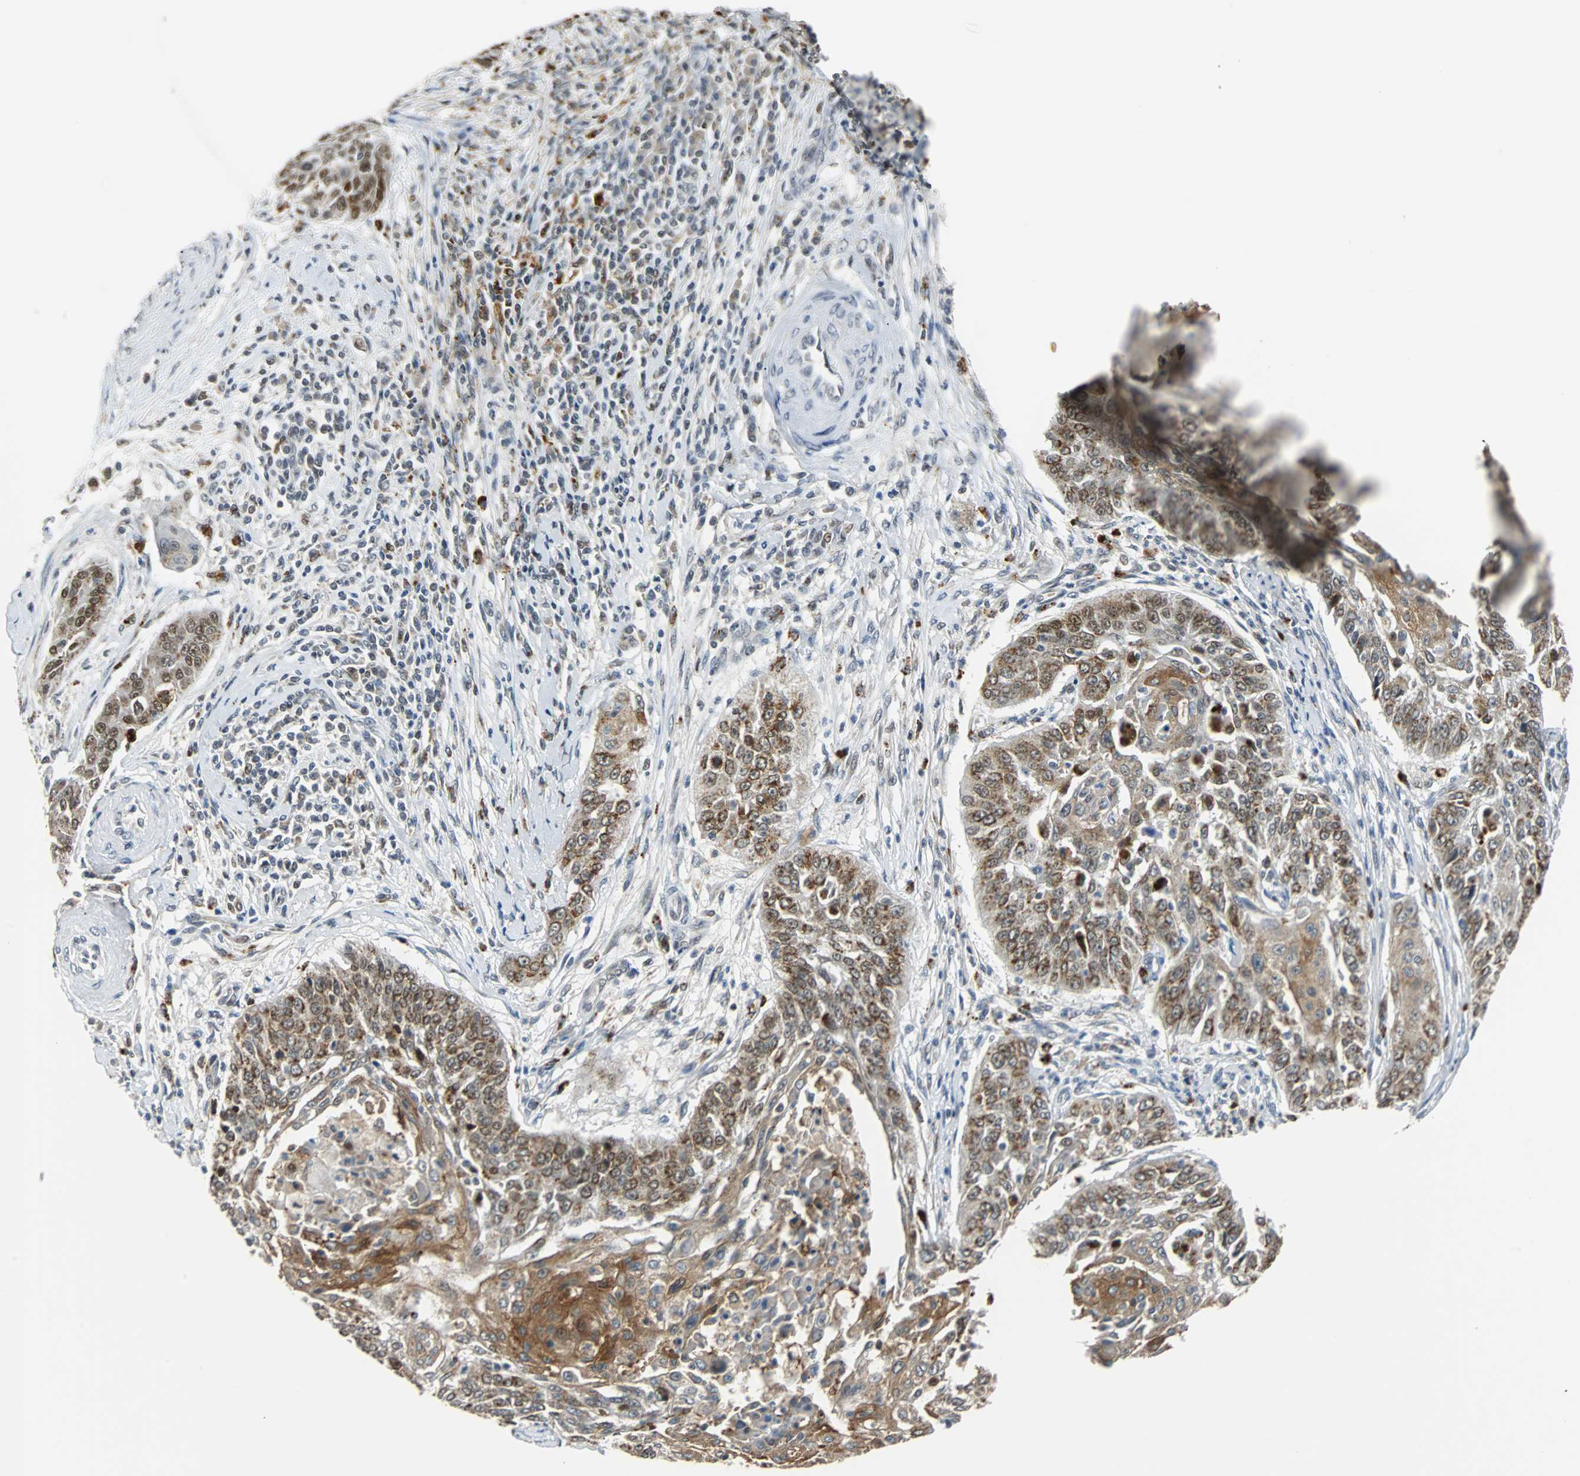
{"staining": {"intensity": "moderate", "quantity": ">75%", "location": "cytoplasmic/membranous,nuclear"}, "tissue": "cervical cancer", "cell_type": "Tumor cells", "image_type": "cancer", "snomed": [{"axis": "morphology", "description": "Squamous cell carcinoma, NOS"}, {"axis": "topography", "description": "Cervix"}], "caption": "Immunohistochemical staining of human cervical cancer (squamous cell carcinoma) reveals medium levels of moderate cytoplasmic/membranous and nuclear protein positivity in about >75% of tumor cells.", "gene": "HLX", "patient": {"sex": "female", "age": 33}}